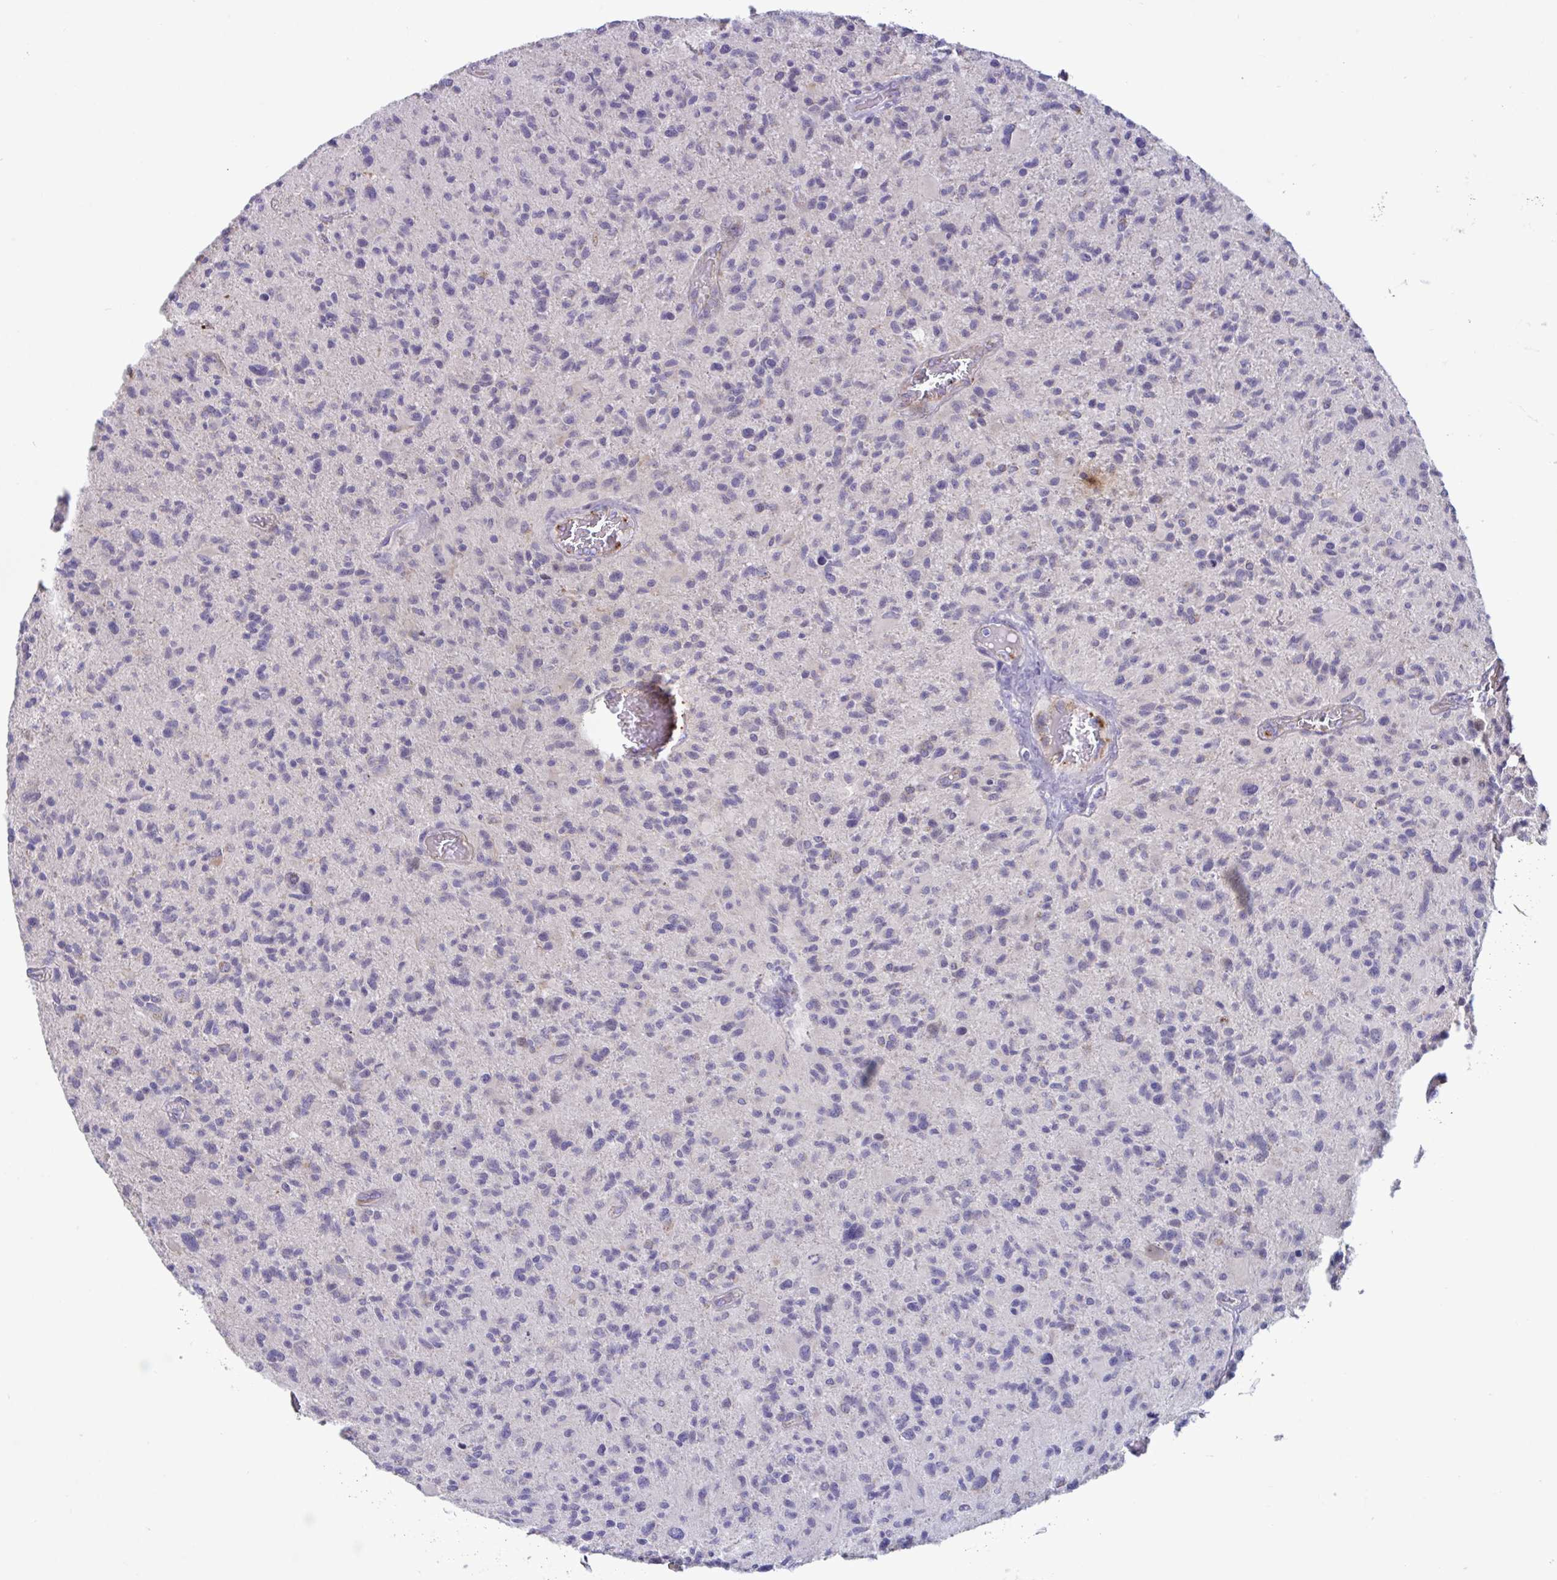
{"staining": {"intensity": "negative", "quantity": "none", "location": "none"}, "tissue": "glioma", "cell_type": "Tumor cells", "image_type": "cancer", "snomed": [{"axis": "morphology", "description": "Glioma, malignant, High grade"}, {"axis": "topography", "description": "Brain"}], "caption": "The image shows no staining of tumor cells in malignant glioma (high-grade).", "gene": "IL37", "patient": {"sex": "female", "age": 70}}